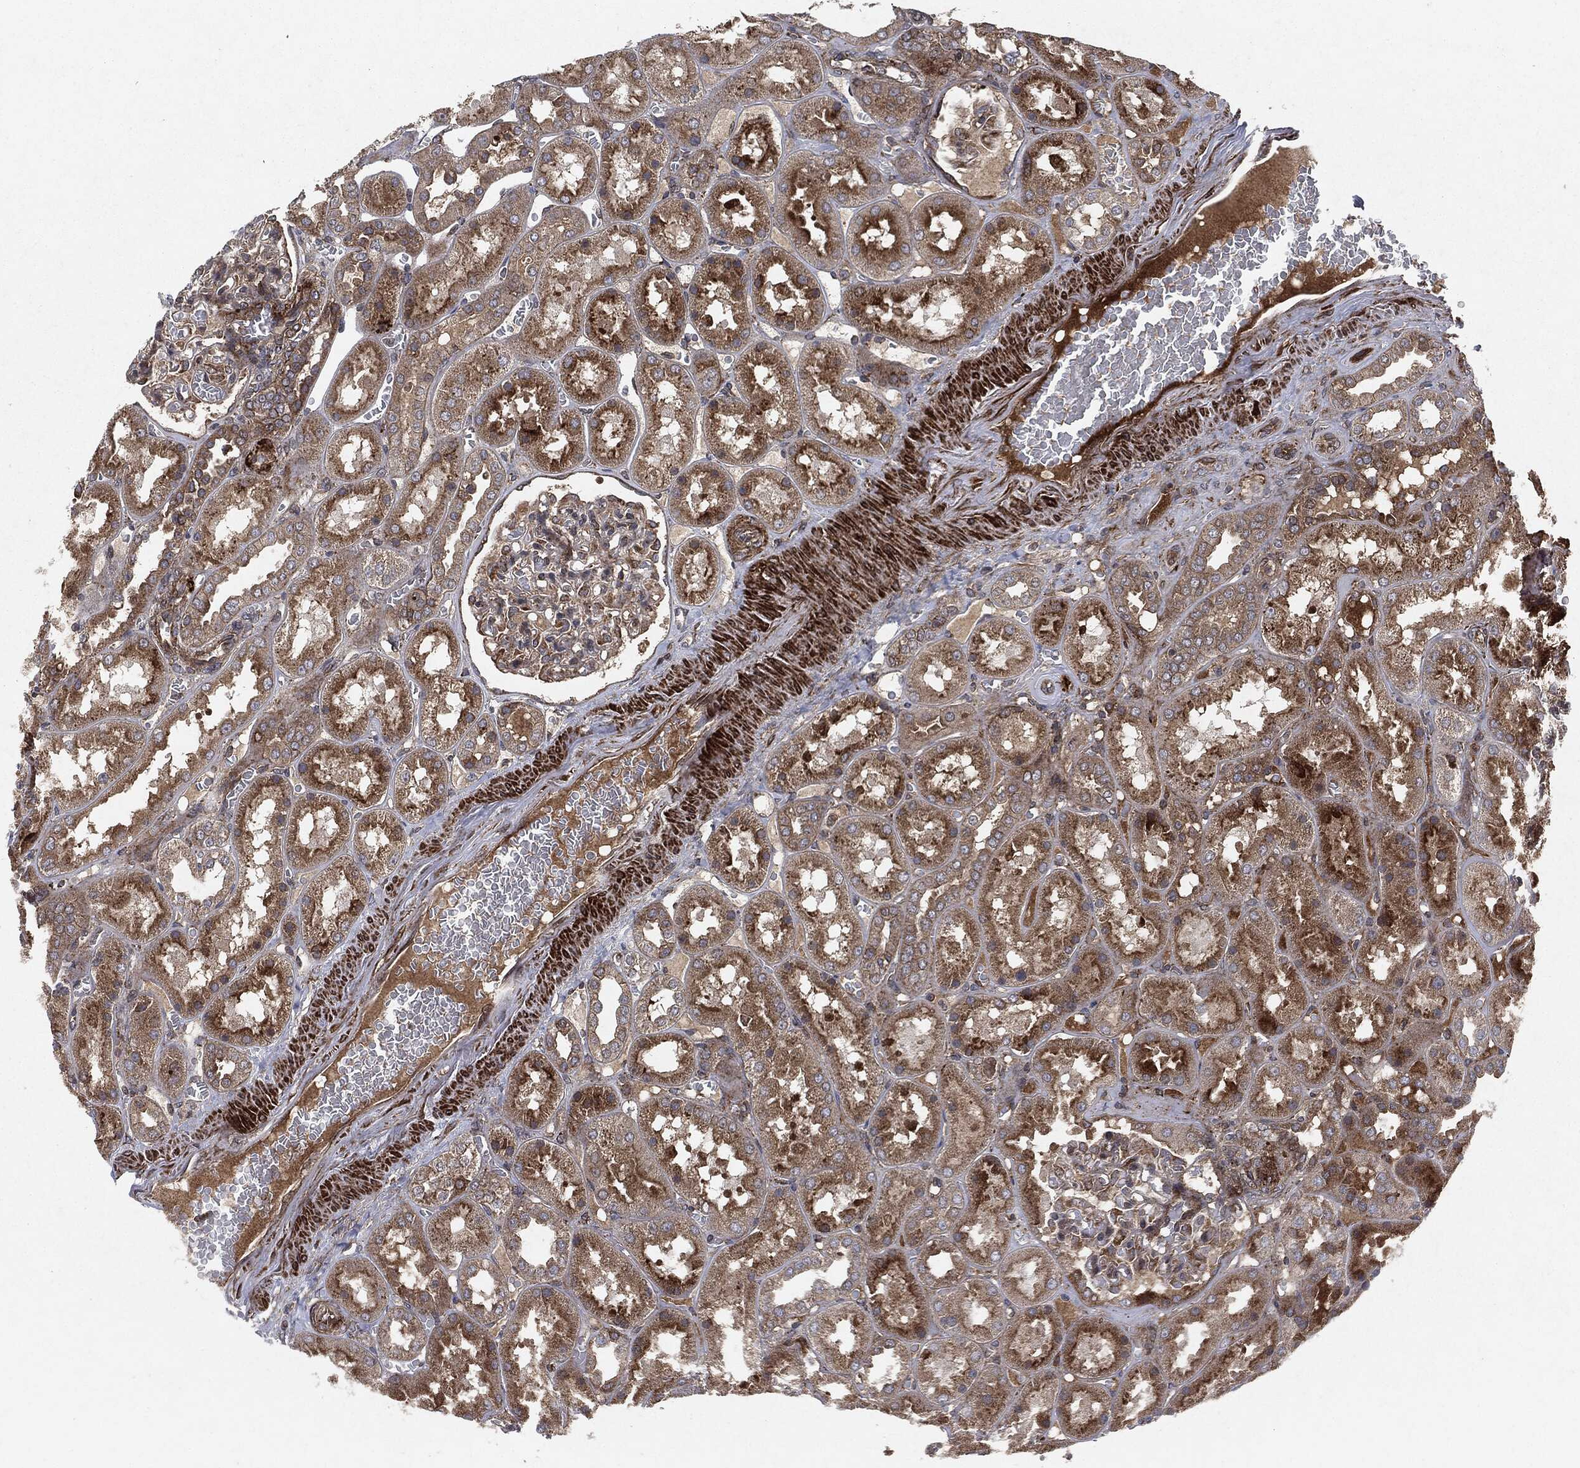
{"staining": {"intensity": "strong", "quantity": "<25%", "location": "cytoplasmic/membranous"}, "tissue": "kidney", "cell_type": "Cells in glomeruli", "image_type": "normal", "snomed": [{"axis": "morphology", "description": "Normal tissue, NOS"}, {"axis": "topography", "description": "Kidney"}], "caption": "Strong cytoplasmic/membranous protein staining is appreciated in about <25% of cells in glomeruli in kidney.", "gene": "RAF1", "patient": {"sex": "male", "age": 73}}